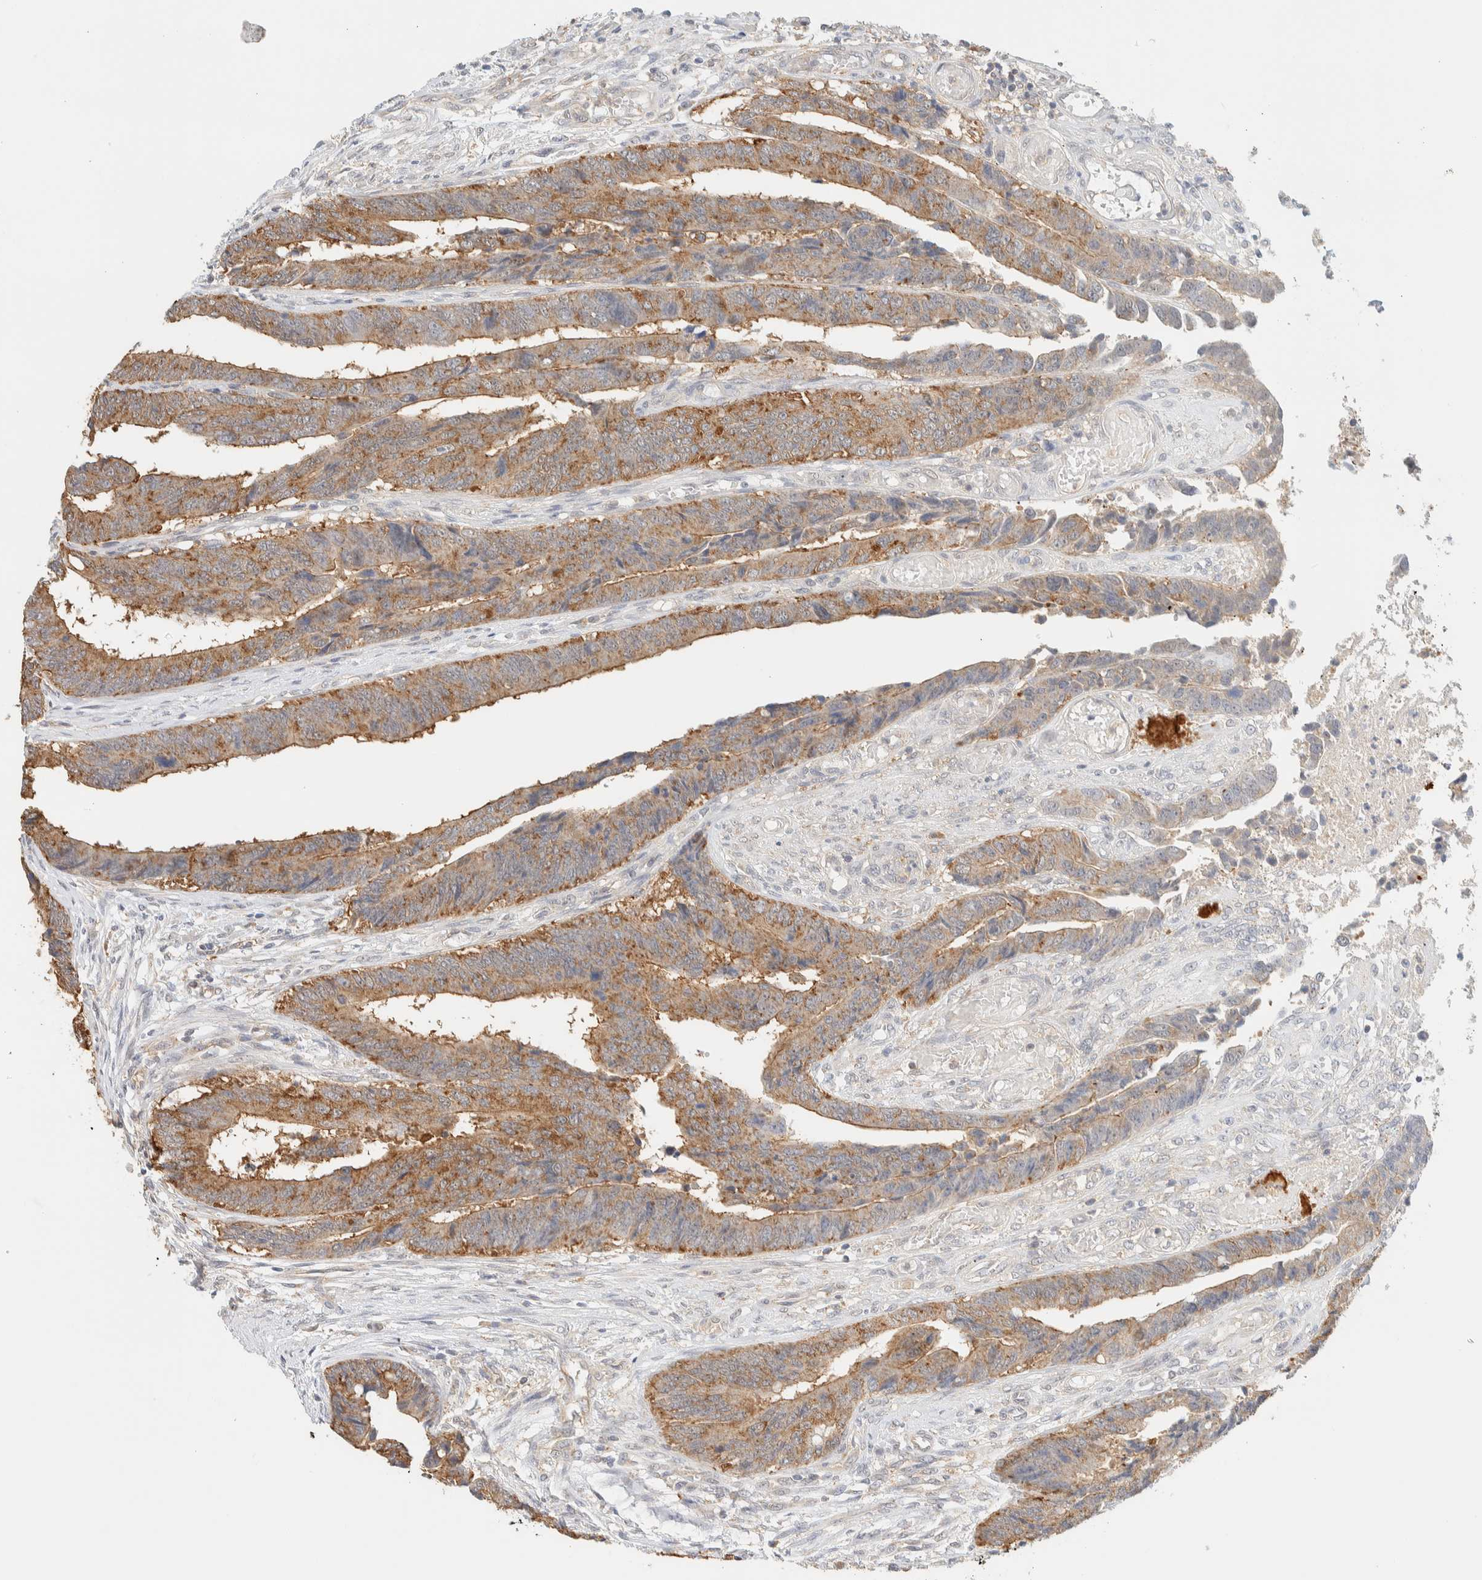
{"staining": {"intensity": "moderate", "quantity": ">75%", "location": "cytoplasmic/membranous"}, "tissue": "colorectal cancer", "cell_type": "Tumor cells", "image_type": "cancer", "snomed": [{"axis": "morphology", "description": "Adenocarcinoma, NOS"}, {"axis": "topography", "description": "Rectum"}], "caption": "IHC (DAB) staining of human colorectal adenocarcinoma shows moderate cytoplasmic/membranous protein staining in approximately >75% of tumor cells.", "gene": "TBC1D8B", "patient": {"sex": "male", "age": 84}}